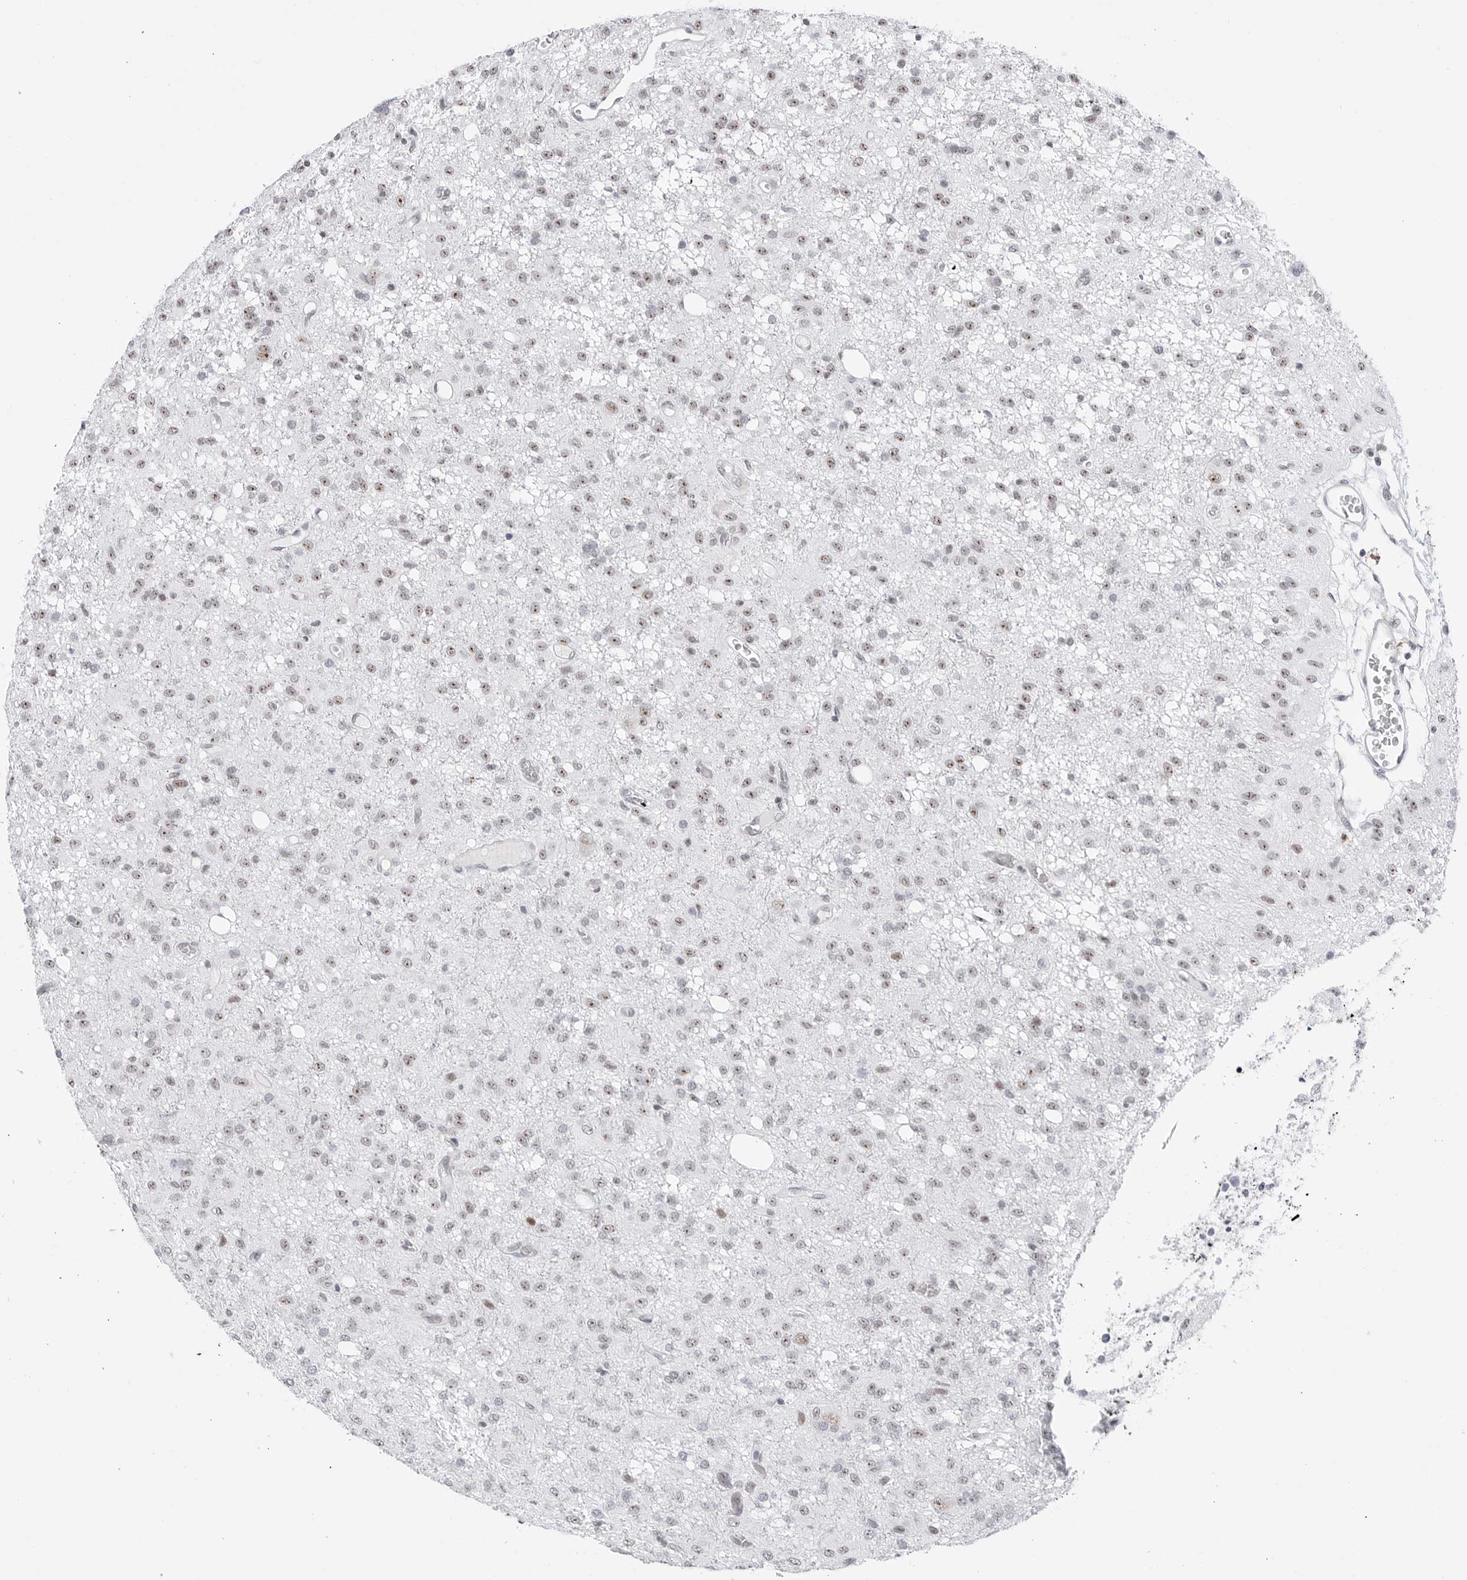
{"staining": {"intensity": "weak", "quantity": "<25%", "location": "nuclear"}, "tissue": "glioma", "cell_type": "Tumor cells", "image_type": "cancer", "snomed": [{"axis": "morphology", "description": "Glioma, malignant, High grade"}, {"axis": "topography", "description": "Brain"}], "caption": "DAB (3,3'-diaminobenzidine) immunohistochemical staining of high-grade glioma (malignant) demonstrates no significant expression in tumor cells.", "gene": "C1orf162", "patient": {"sex": "female", "age": 59}}